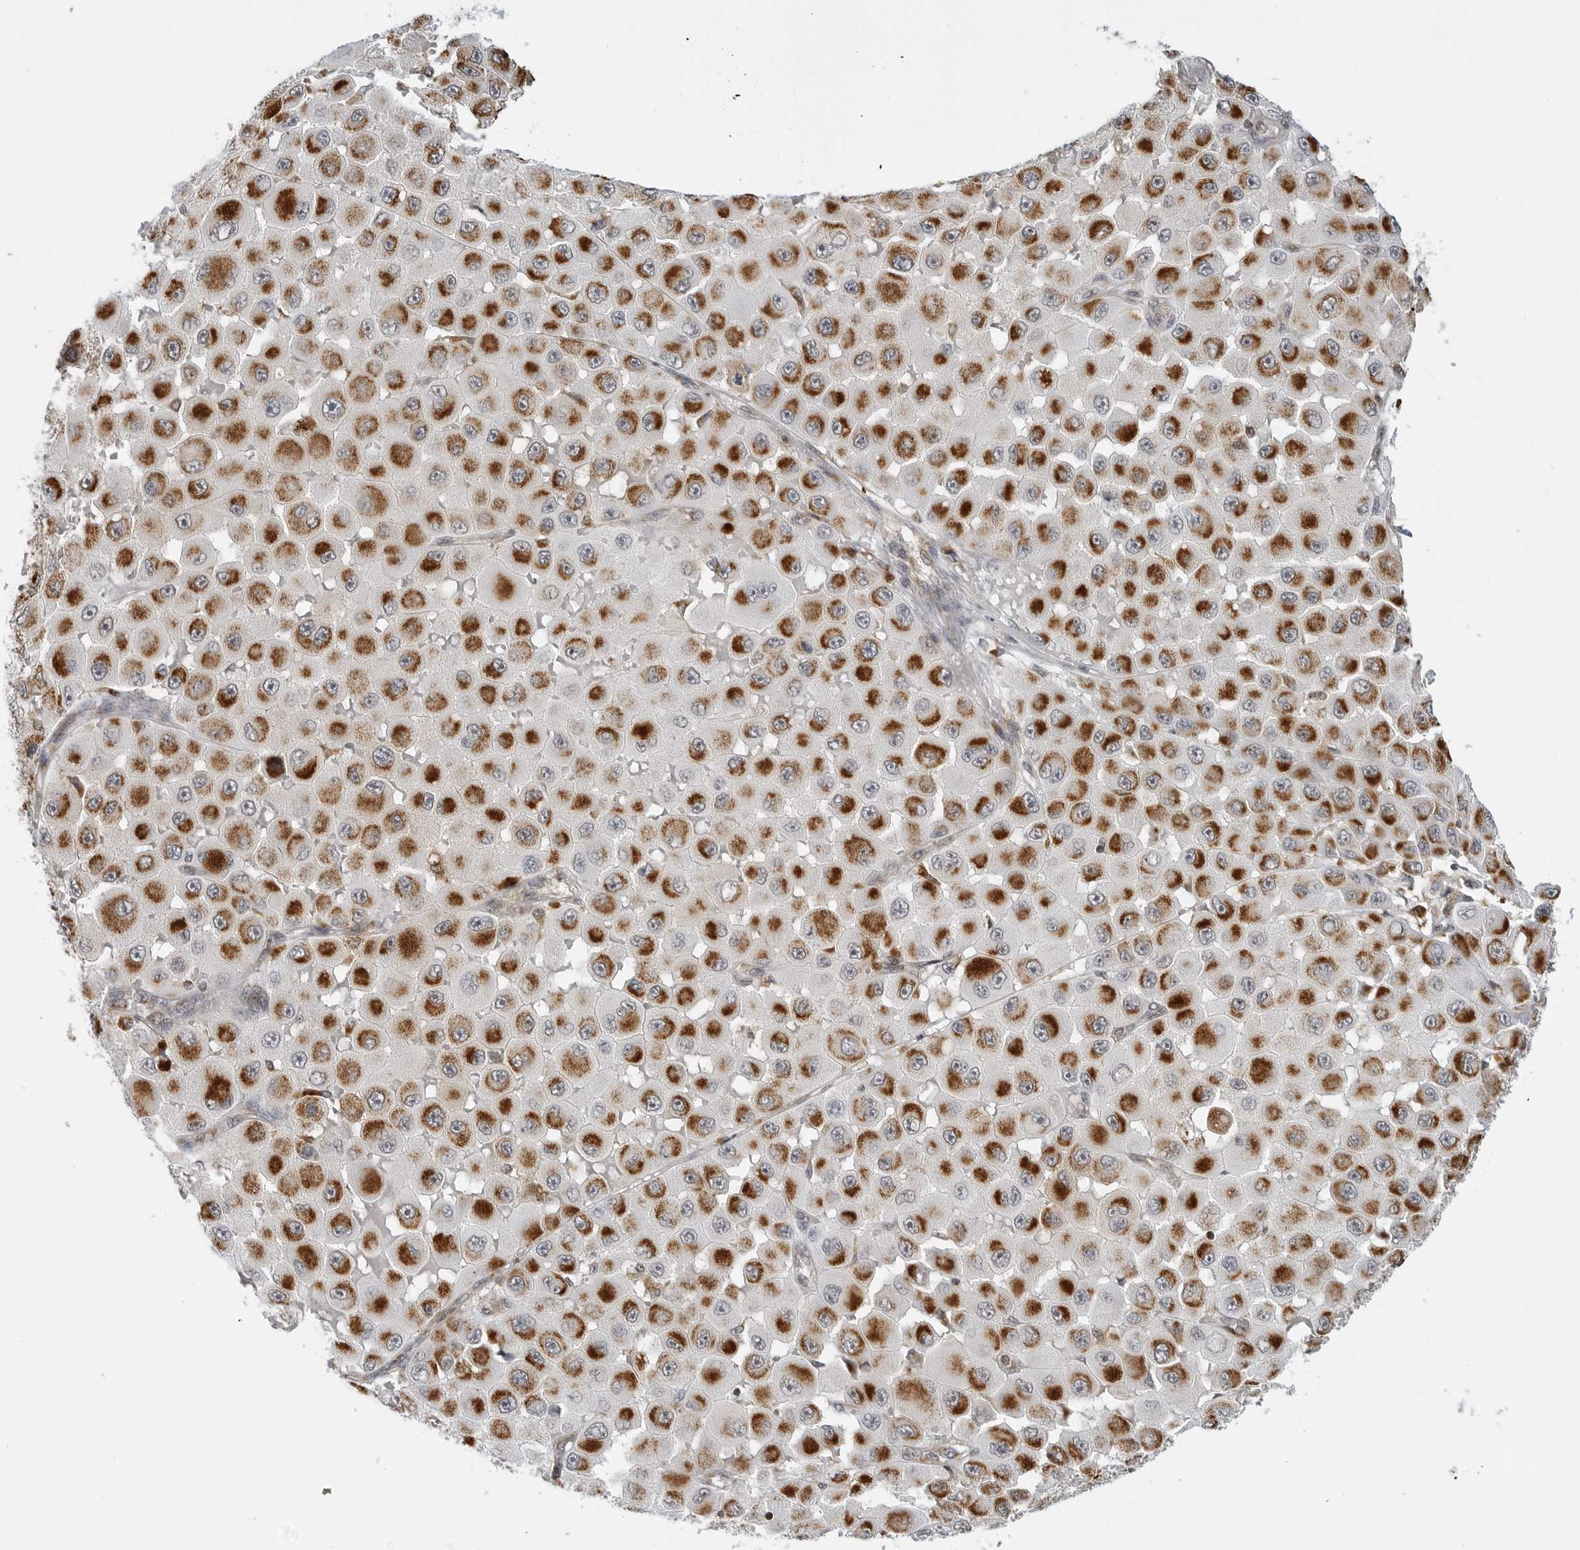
{"staining": {"intensity": "strong", "quantity": ">75%", "location": "cytoplasmic/membranous"}, "tissue": "melanoma", "cell_type": "Tumor cells", "image_type": "cancer", "snomed": [{"axis": "morphology", "description": "Malignant melanoma, NOS"}, {"axis": "topography", "description": "Skin"}], "caption": "Melanoma stained with a brown dye reveals strong cytoplasmic/membranous positive staining in about >75% of tumor cells.", "gene": "PEX2", "patient": {"sex": "female", "age": 81}}